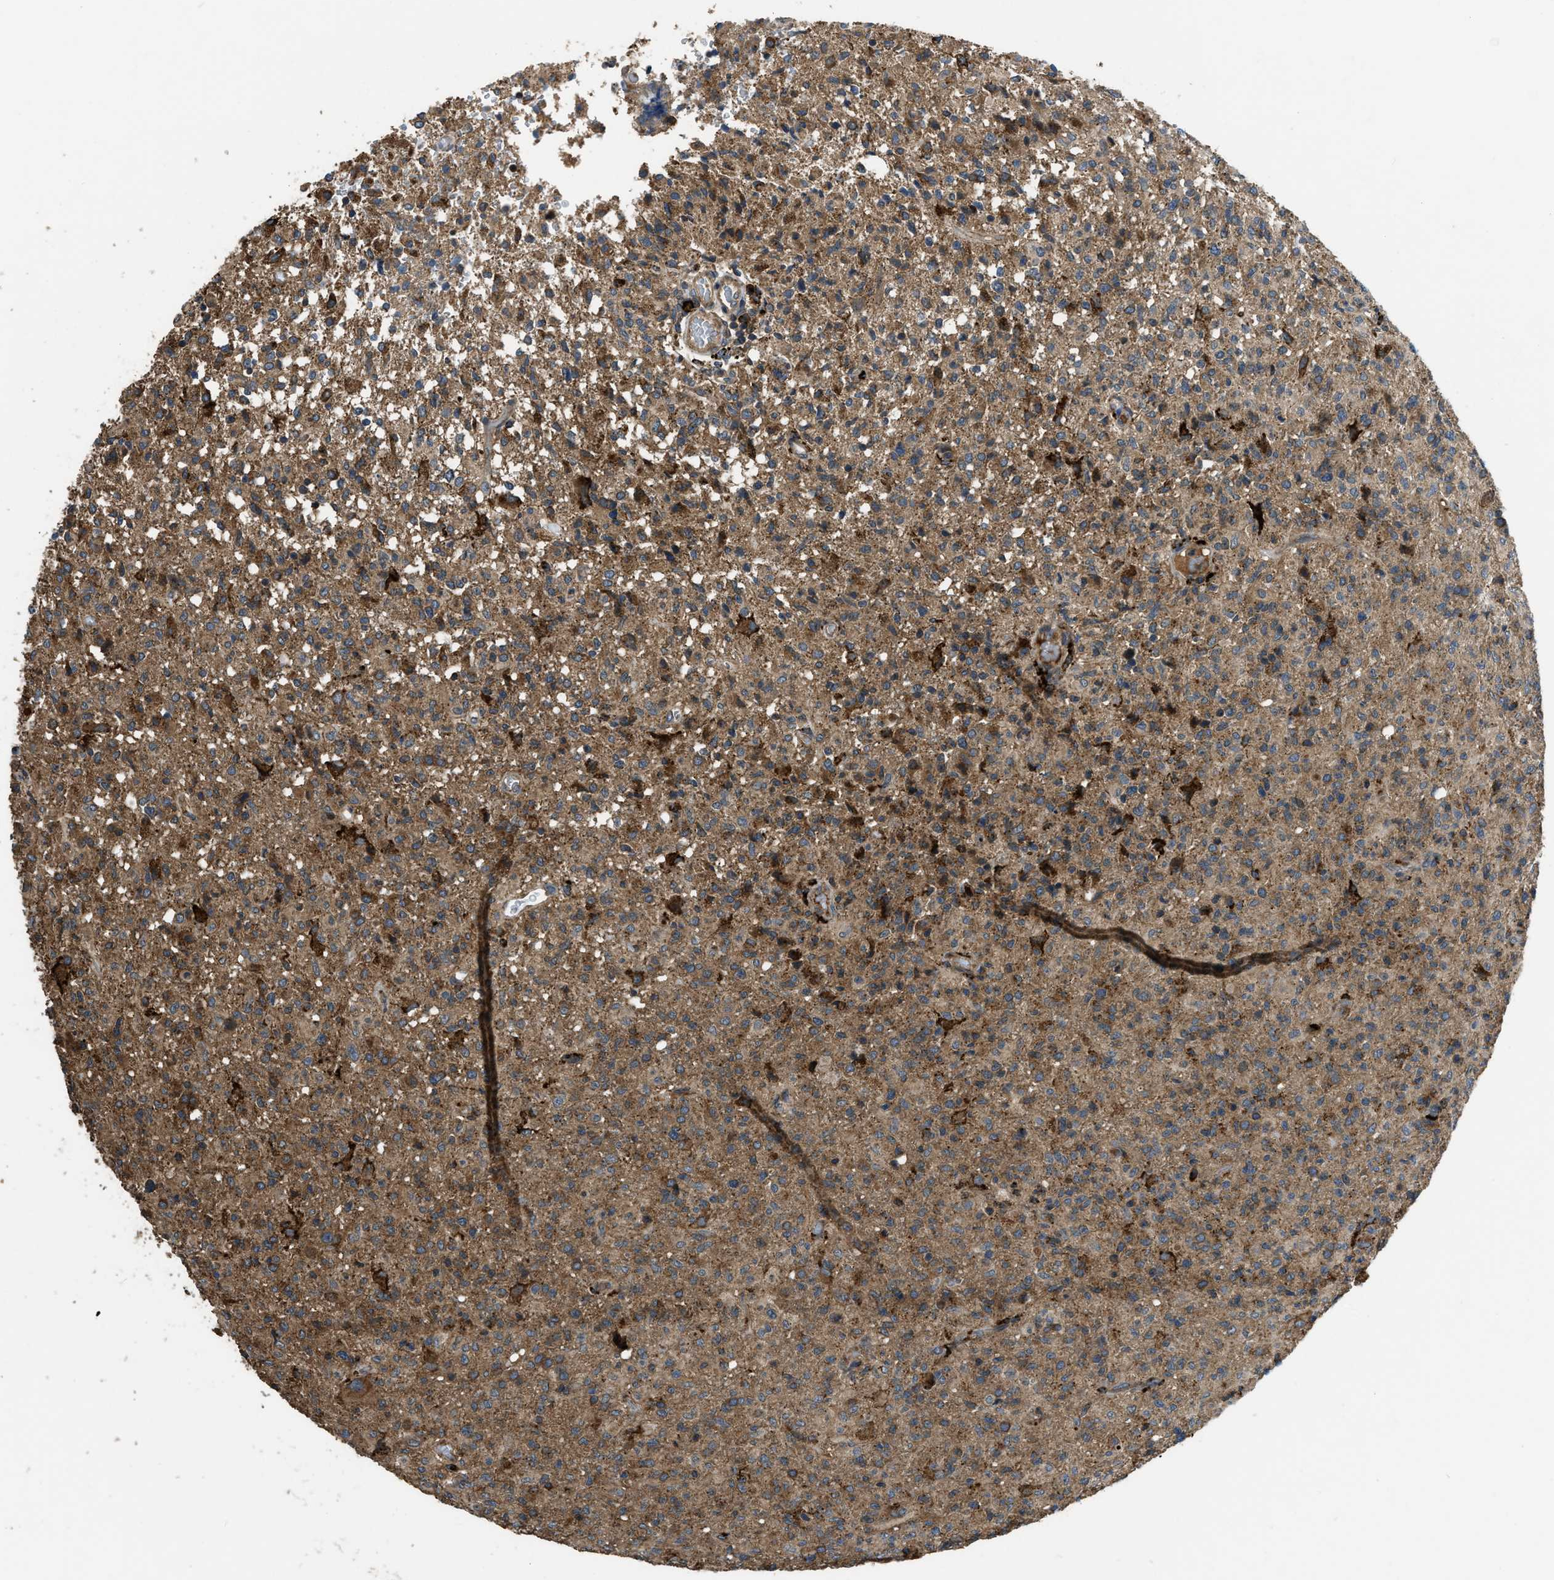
{"staining": {"intensity": "strong", "quantity": "25%-75%", "location": "cytoplasmic/membranous"}, "tissue": "glioma", "cell_type": "Tumor cells", "image_type": "cancer", "snomed": [{"axis": "morphology", "description": "Glioma, malignant, High grade"}, {"axis": "topography", "description": "Brain"}], "caption": "Immunohistochemistry image of neoplastic tissue: glioma stained using immunohistochemistry (IHC) reveals high levels of strong protein expression localized specifically in the cytoplasmic/membranous of tumor cells, appearing as a cytoplasmic/membranous brown color.", "gene": "GGH", "patient": {"sex": "female", "age": 57}}